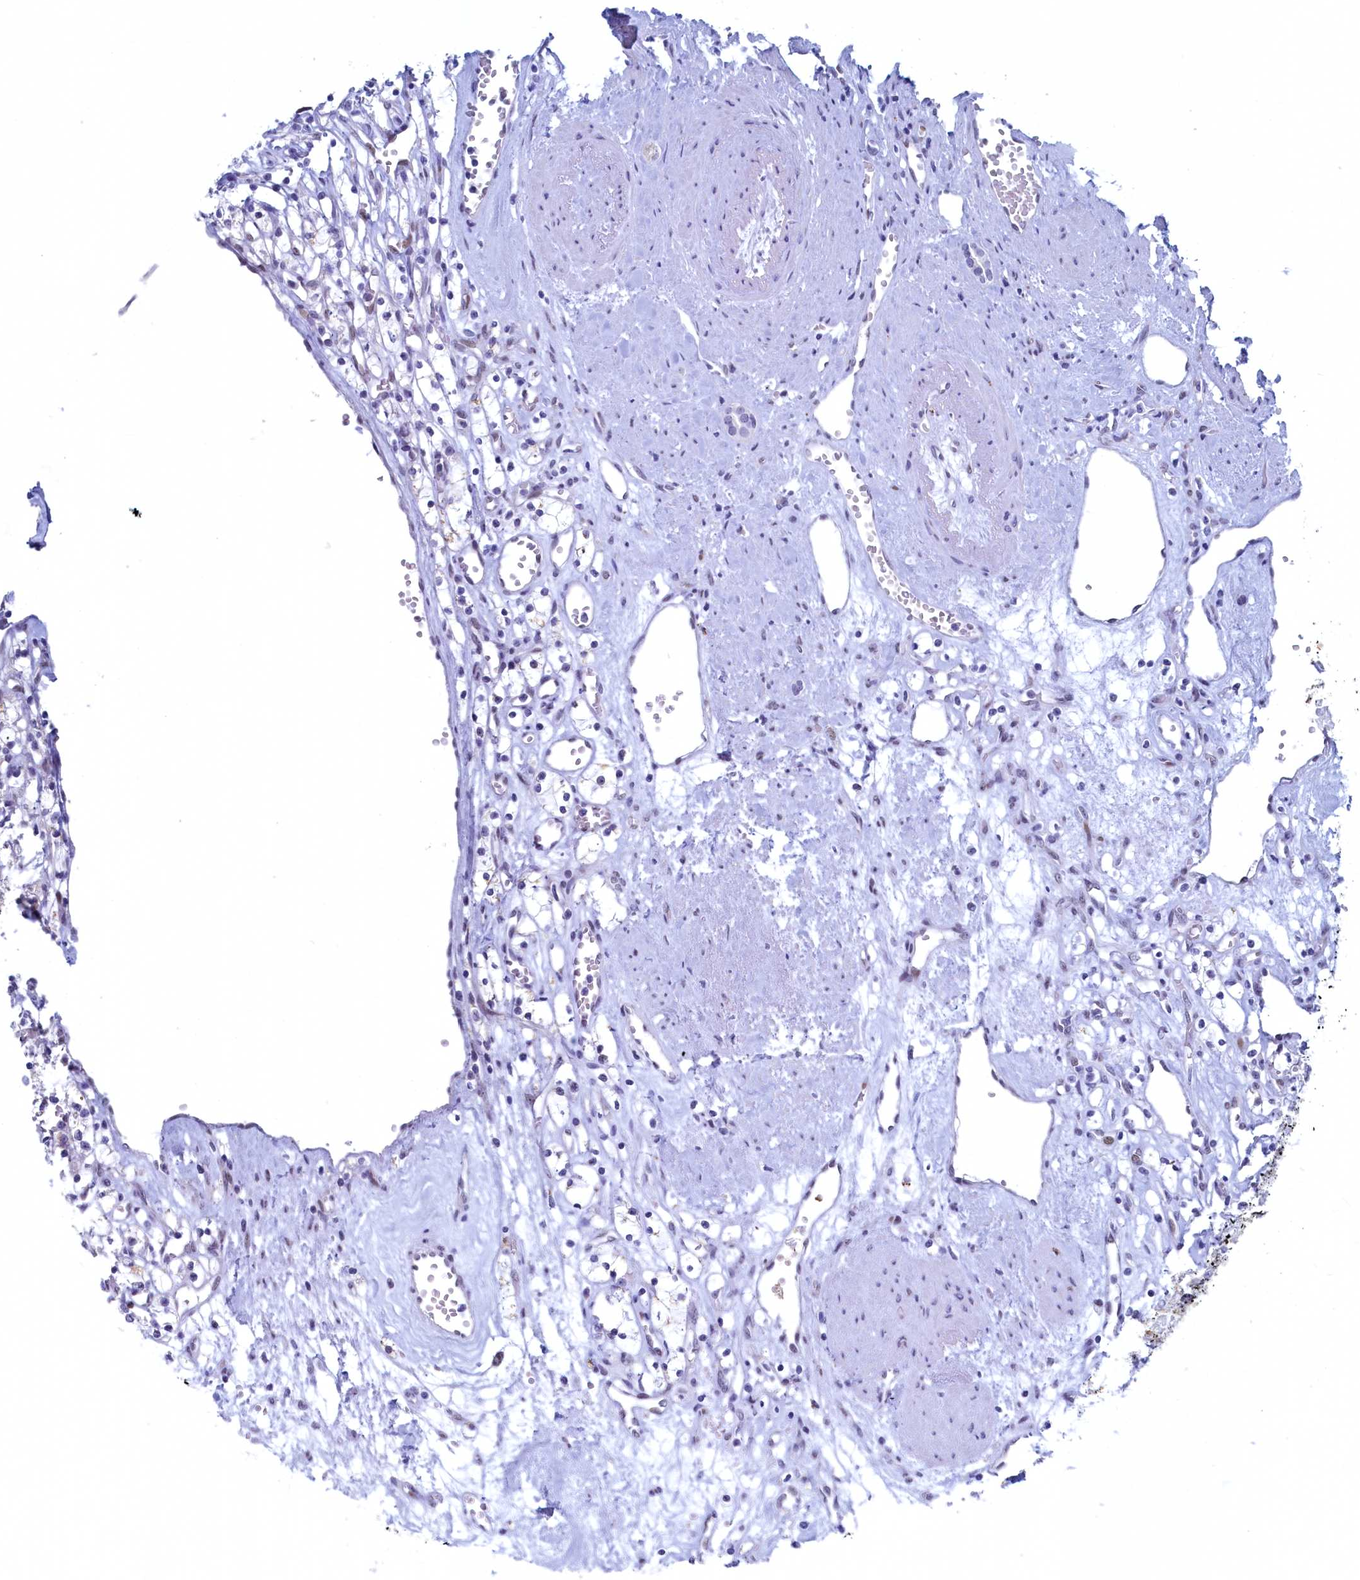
{"staining": {"intensity": "weak", "quantity": "<25%", "location": "nuclear"}, "tissue": "renal cancer", "cell_type": "Tumor cells", "image_type": "cancer", "snomed": [{"axis": "morphology", "description": "Adenocarcinoma, NOS"}, {"axis": "topography", "description": "Kidney"}], "caption": "There is no significant positivity in tumor cells of renal cancer (adenocarcinoma).", "gene": "WDR76", "patient": {"sex": "female", "age": 59}}